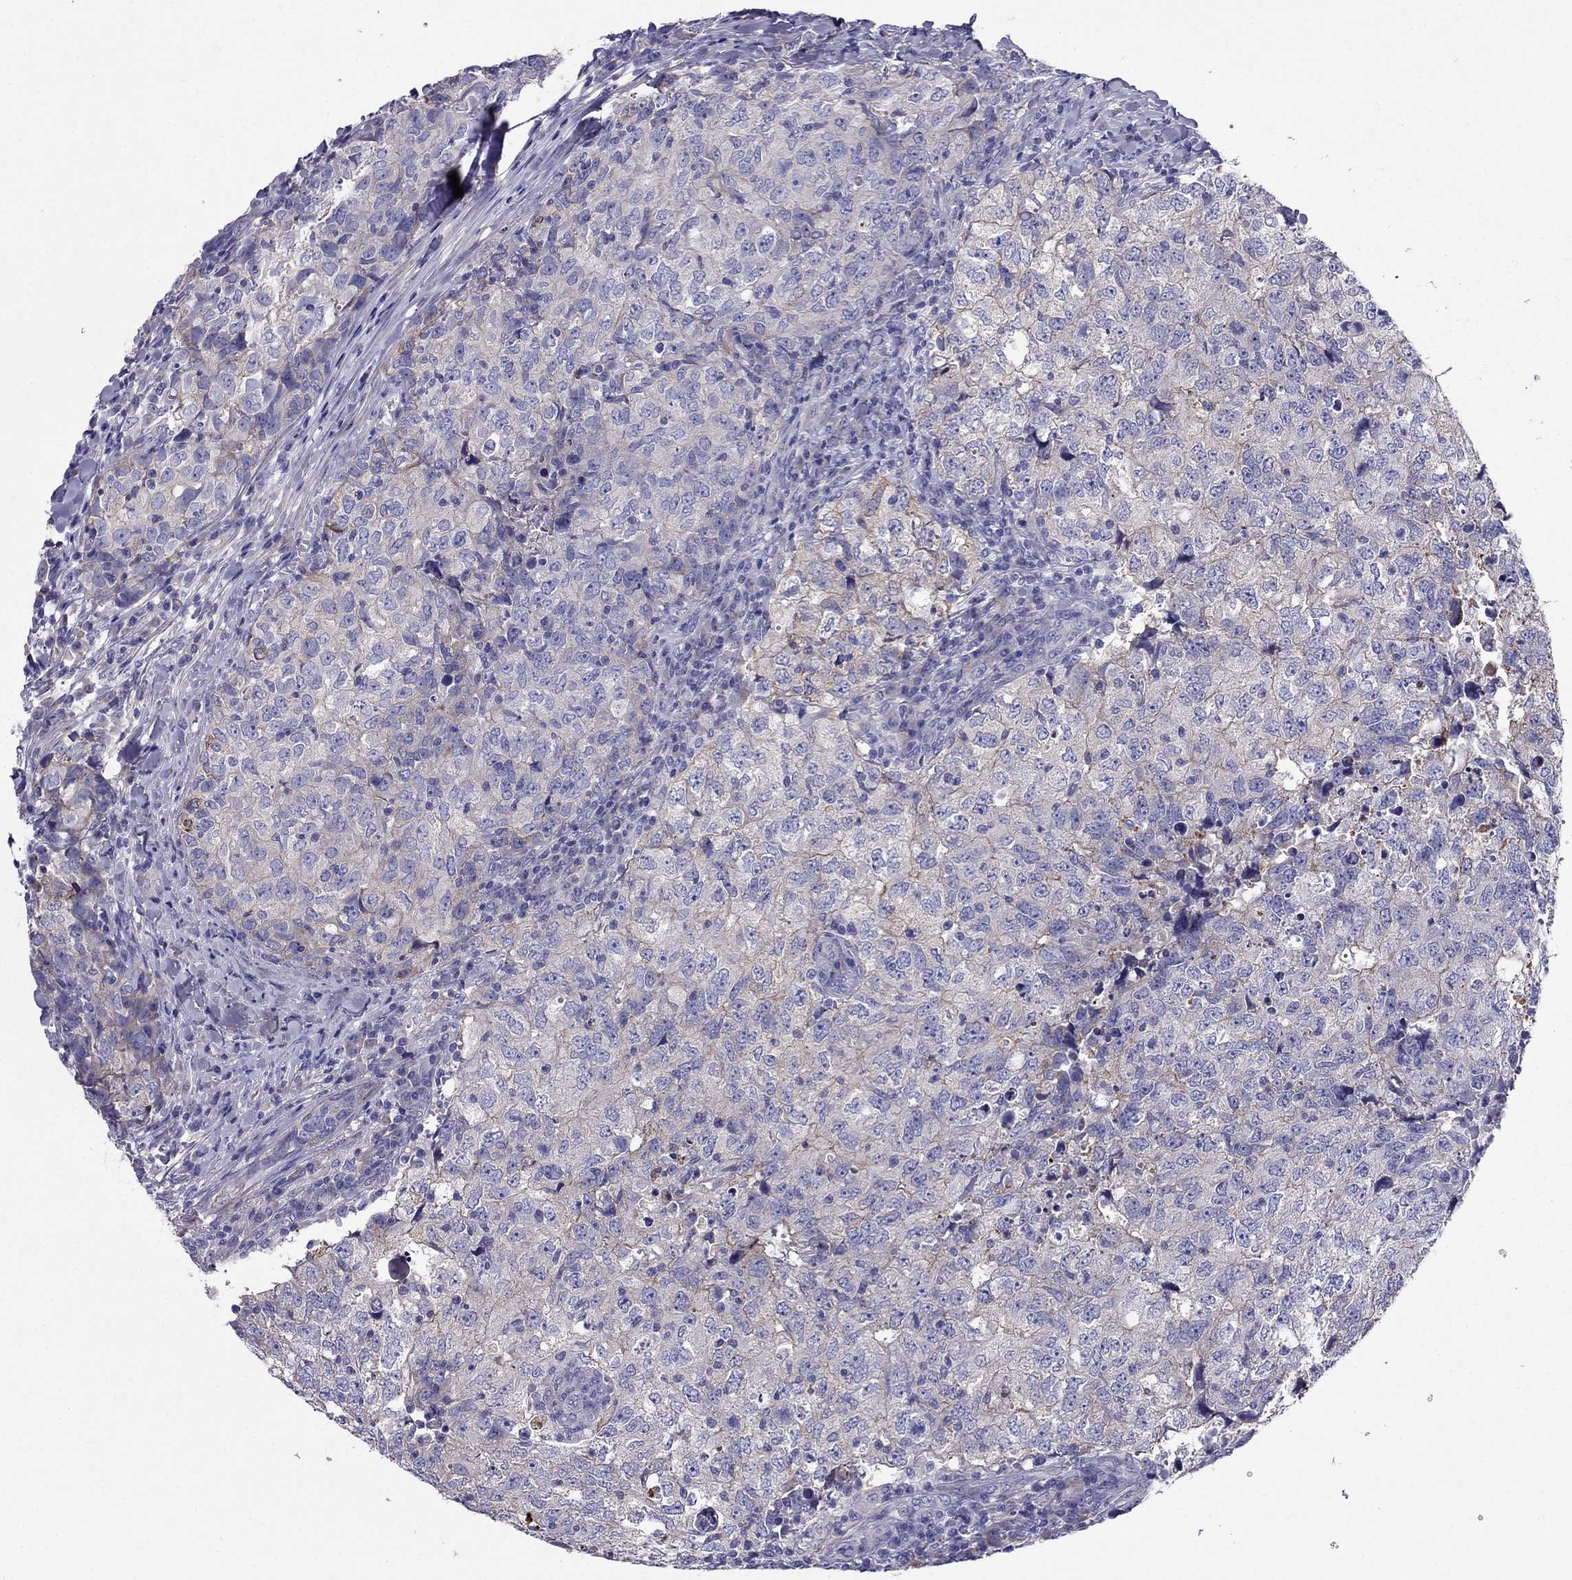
{"staining": {"intensity": "weak", "quantity": "25%-75%", "location": "cytoplasmic/membranous"}, "tissue": "breast cancer", "cell_type": "Tumor cells", "image_type": "cancer", "snomed": [{"axis": "morphology", "description": "Duct carcinoma"}, {"axis": "topography", "description": "Breast"}], "caption": "Immunohistochemical staining of human intraductal carcinoma (breast) exhibits low levels of weak cytoplasmic/membranous protein positivity in approximately 25%-75% of tumor cells.", "gene": "GPR50", "patient": {"sex": "female", "age": 30}}